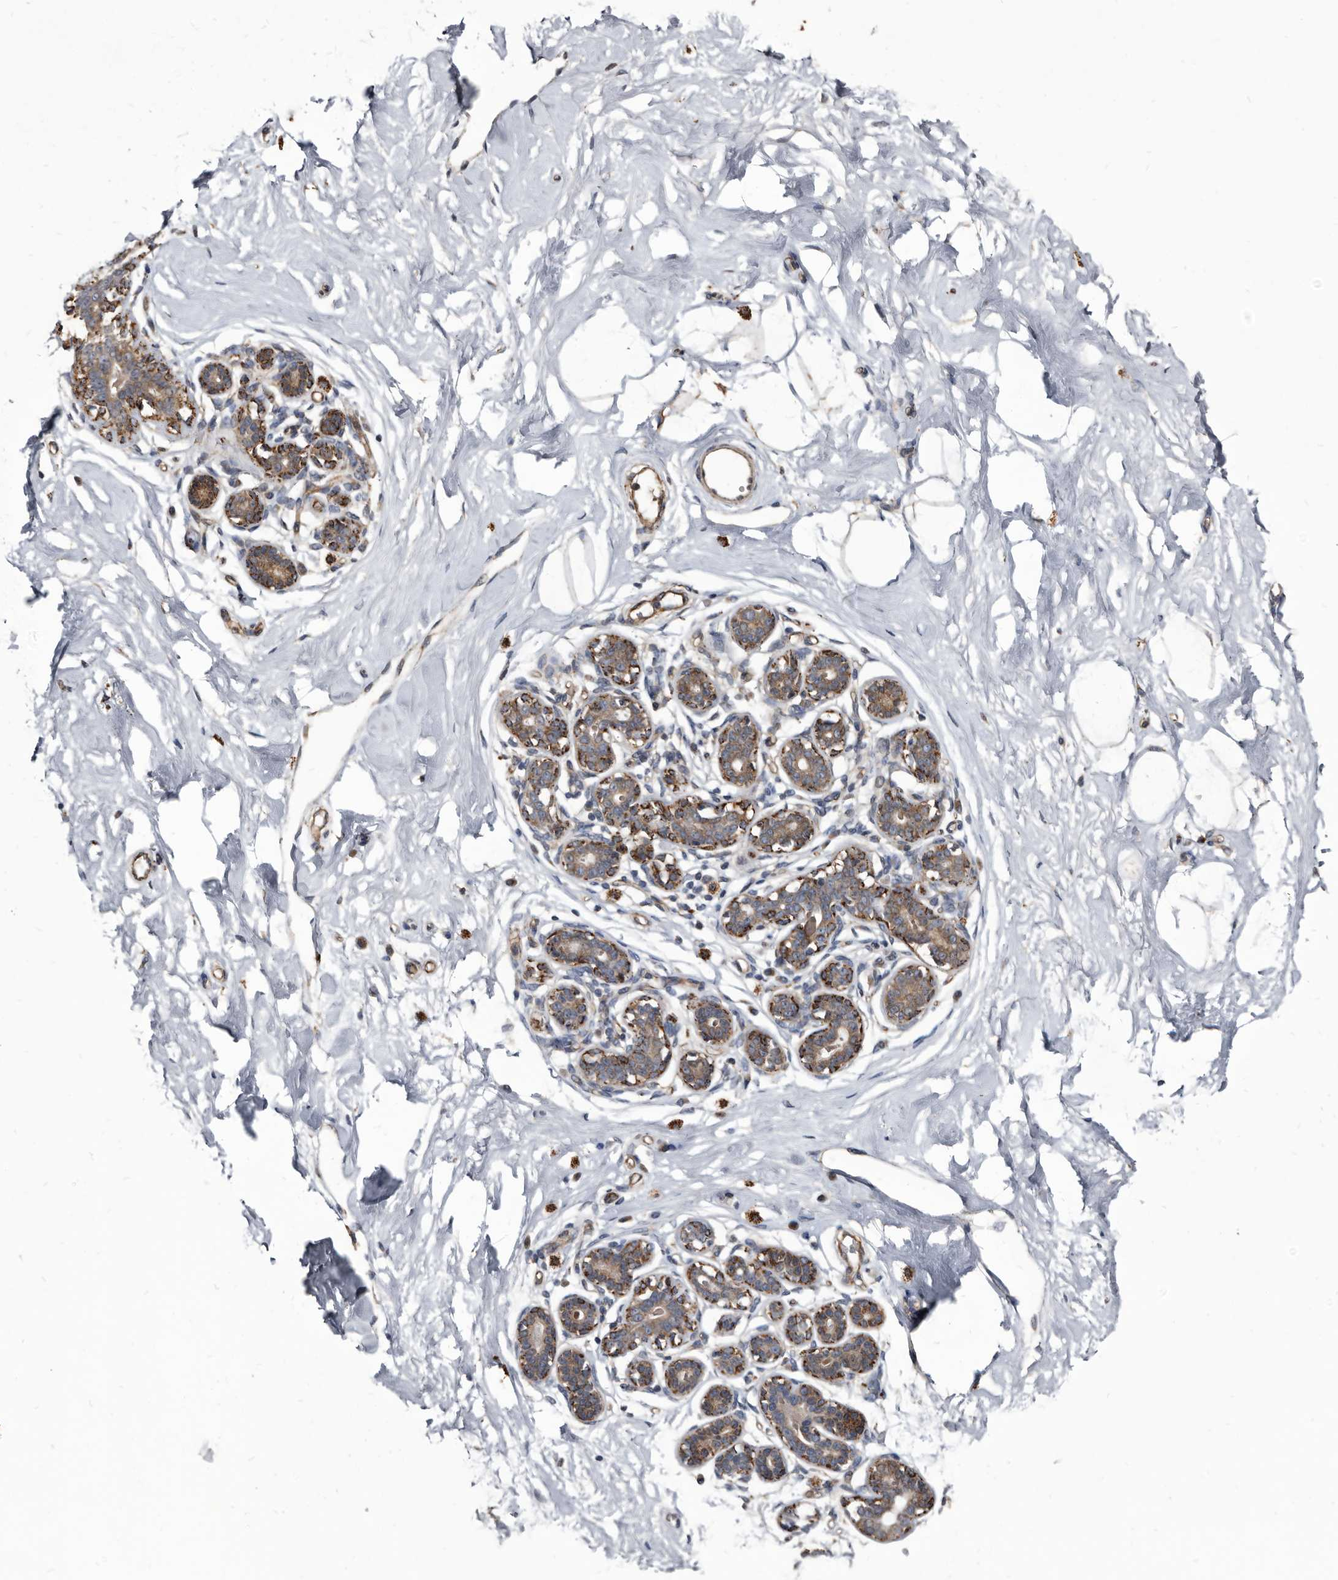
{"staining": {"intensity": "moderate", "quantity": ">75%", "location": "cytoplasmic/membranous"}, "tissue": "breast", "cell_type": "Adipocytes", "image_type": "normal", "snomed": [{"axis": "morphology", "description": "Normal tissue, NOS"}, {"axis": "morphology", "description": "Adenoma, NOS"}, {"axis": "topography", "description": "Breast"}], "caption": "This image displays unremarkable breast stained with immunohistochemistry to label a protein in brown. The cytoplasmic/membranous of adipocytes show moderate positivity for the protein. Nuclei are counter-stained blue.", "gene": "CTSA", "patient": {"sex": "female", "age": 23}}